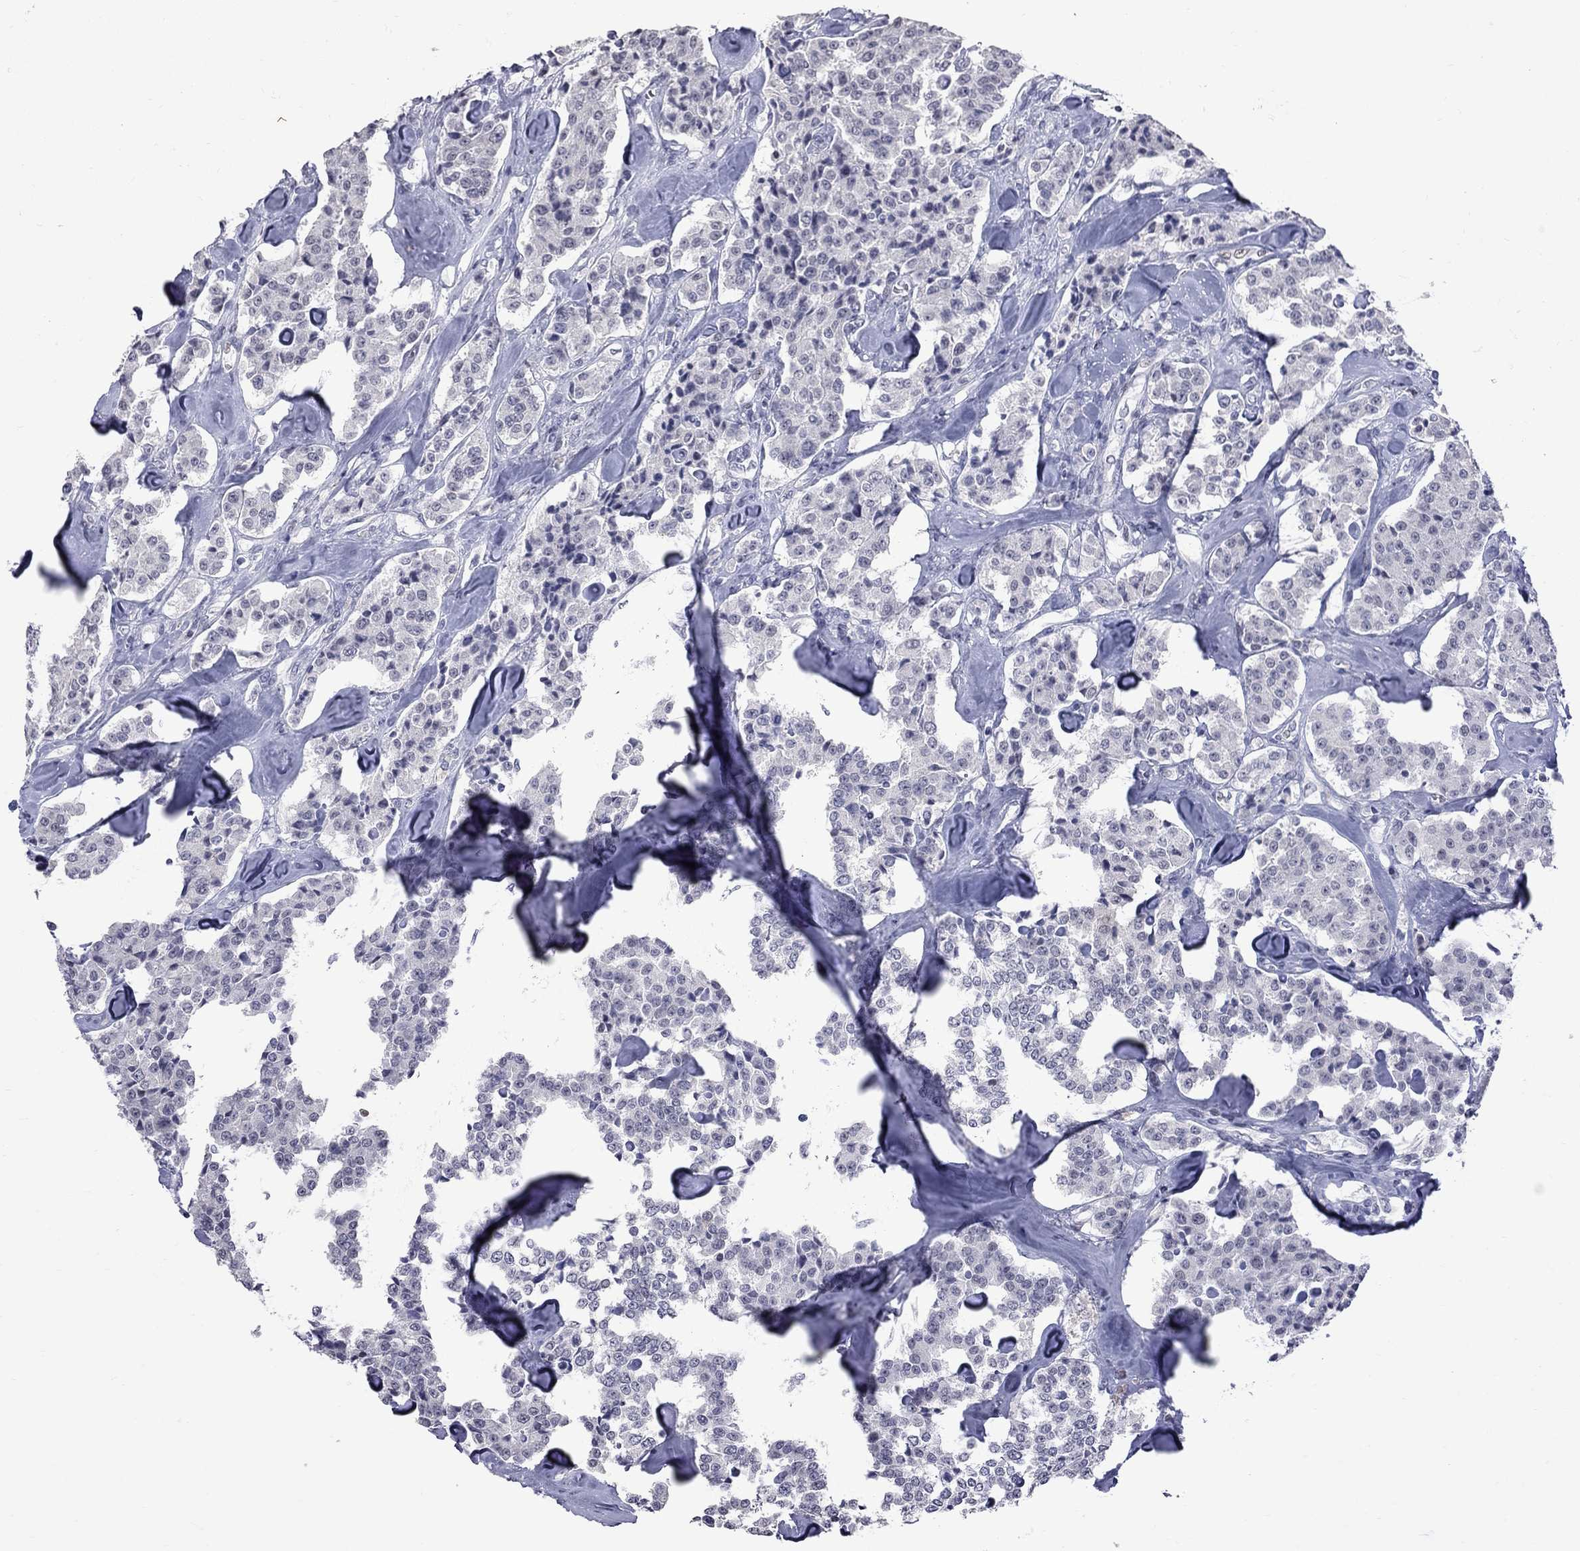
{"staining": {"intensity": "negative", "quantity": "none", "location": "none"}, "tissue": "carcinoid", "cell_type": "Tumor cells", "image_type": "cancer", "snomed": [{"axis": "morphology", "description": "Carcinoid, malignant, NOS"}, {"axis": "topography", "description": "Pancreas"}], "caption": "IHC histopathology image of neoplastic tissue: human carcinoid stained with DAB demonstrates no significant protein positivity in tumor cells.", "gene": "ZNF154", "patient": {"sex": "male", "age": 41}}